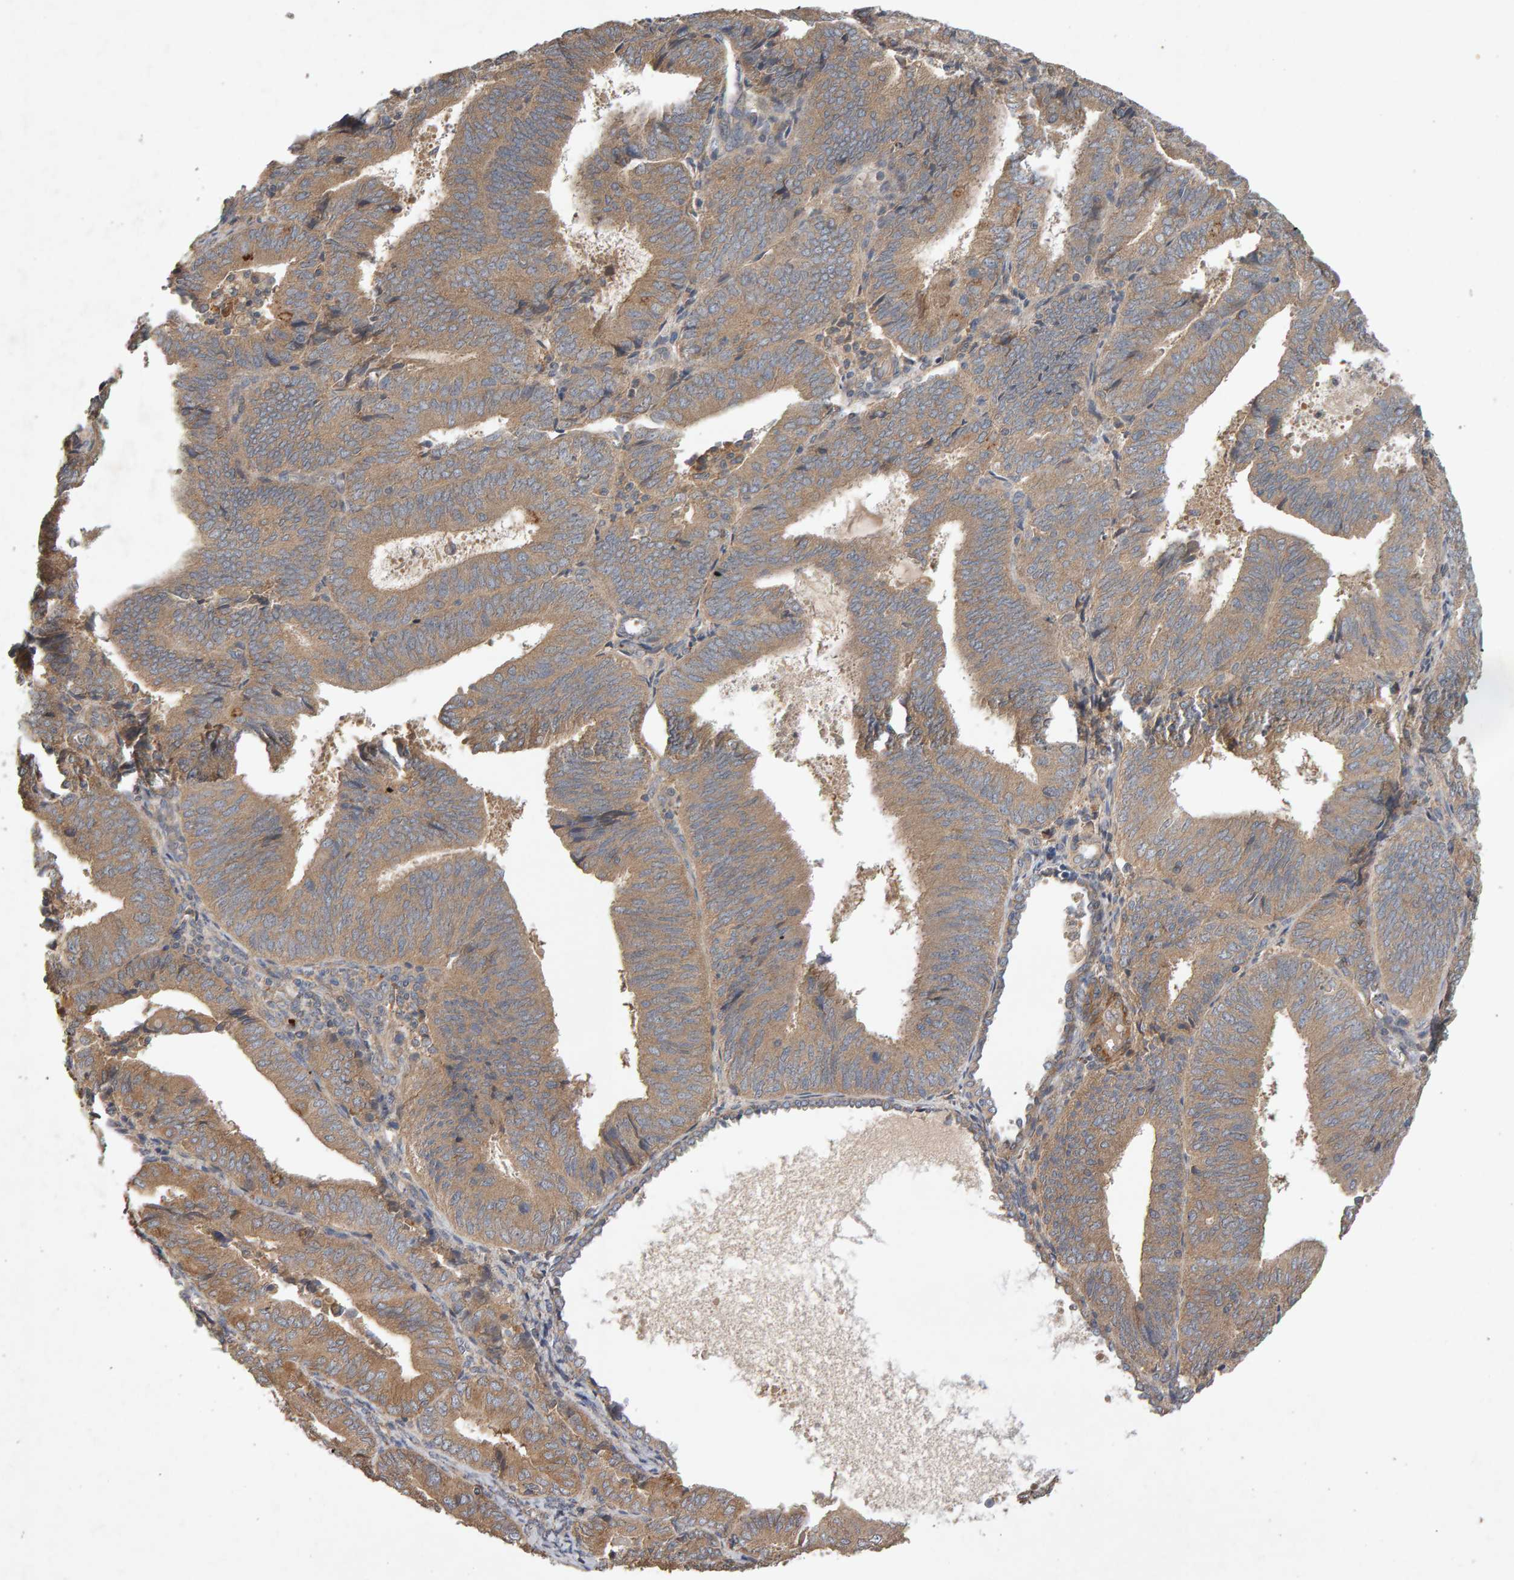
{"staining": {"intensity": "moderate", "quantity": ">75%", "location": "cytoplasmic/membranous"}, "tissue": "endometrial cancer", "cell_type": "Tumor cells", "image_type": "cancer", "snomed": [{"axis": "morphology", "description": "Adenocarcinoma, NOS"}, {"axis": "topography", "description": "Endometrium"}], "caption": "Protein staining exhibits moderate cytoplasmic/membranous staining in about >75% of tumor cells in adenocarcinoma (endometrial).", "gene": "RNF19A", "patient": {"sex": "female", "age": 81}}